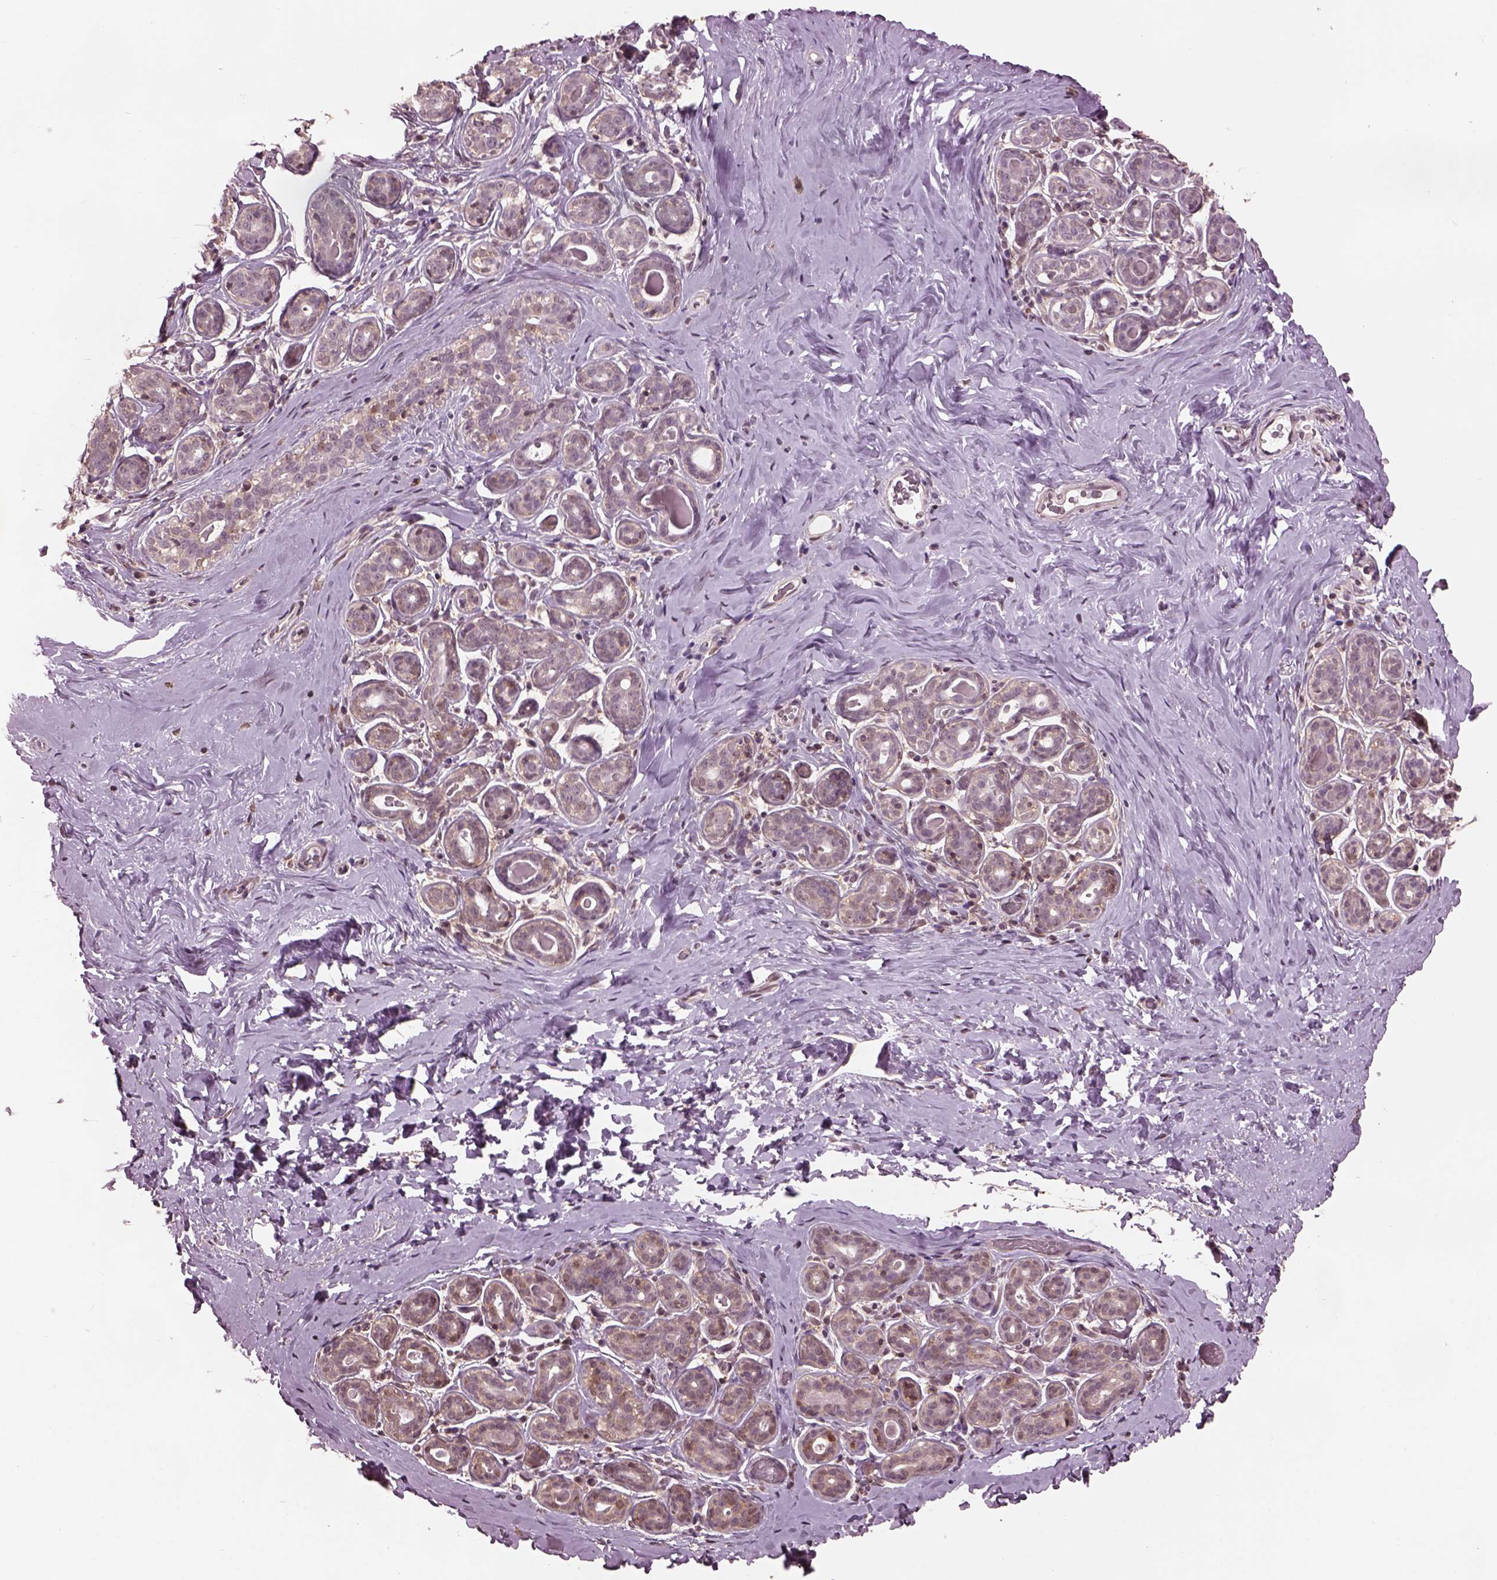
{"staining": {"intensity": "negative", "quantity": "none", "location": "none"}, "tissue": "breast", "cell_type": "Adipocytes", "image_type": "normal", "snomed": [{"axis": "morphology", "description": "Normal tissue, NOS"}, {"axis": "topography", "description": "Skin"}, {"axis": "topography", "description": "Breast"}], "caption": "This is an immunohistochemistry histopathology image of unremarkable human breast. There is no staining in adipocytes.", "gene": "SRI", "patient": {"sex": "female", "age": 43}}